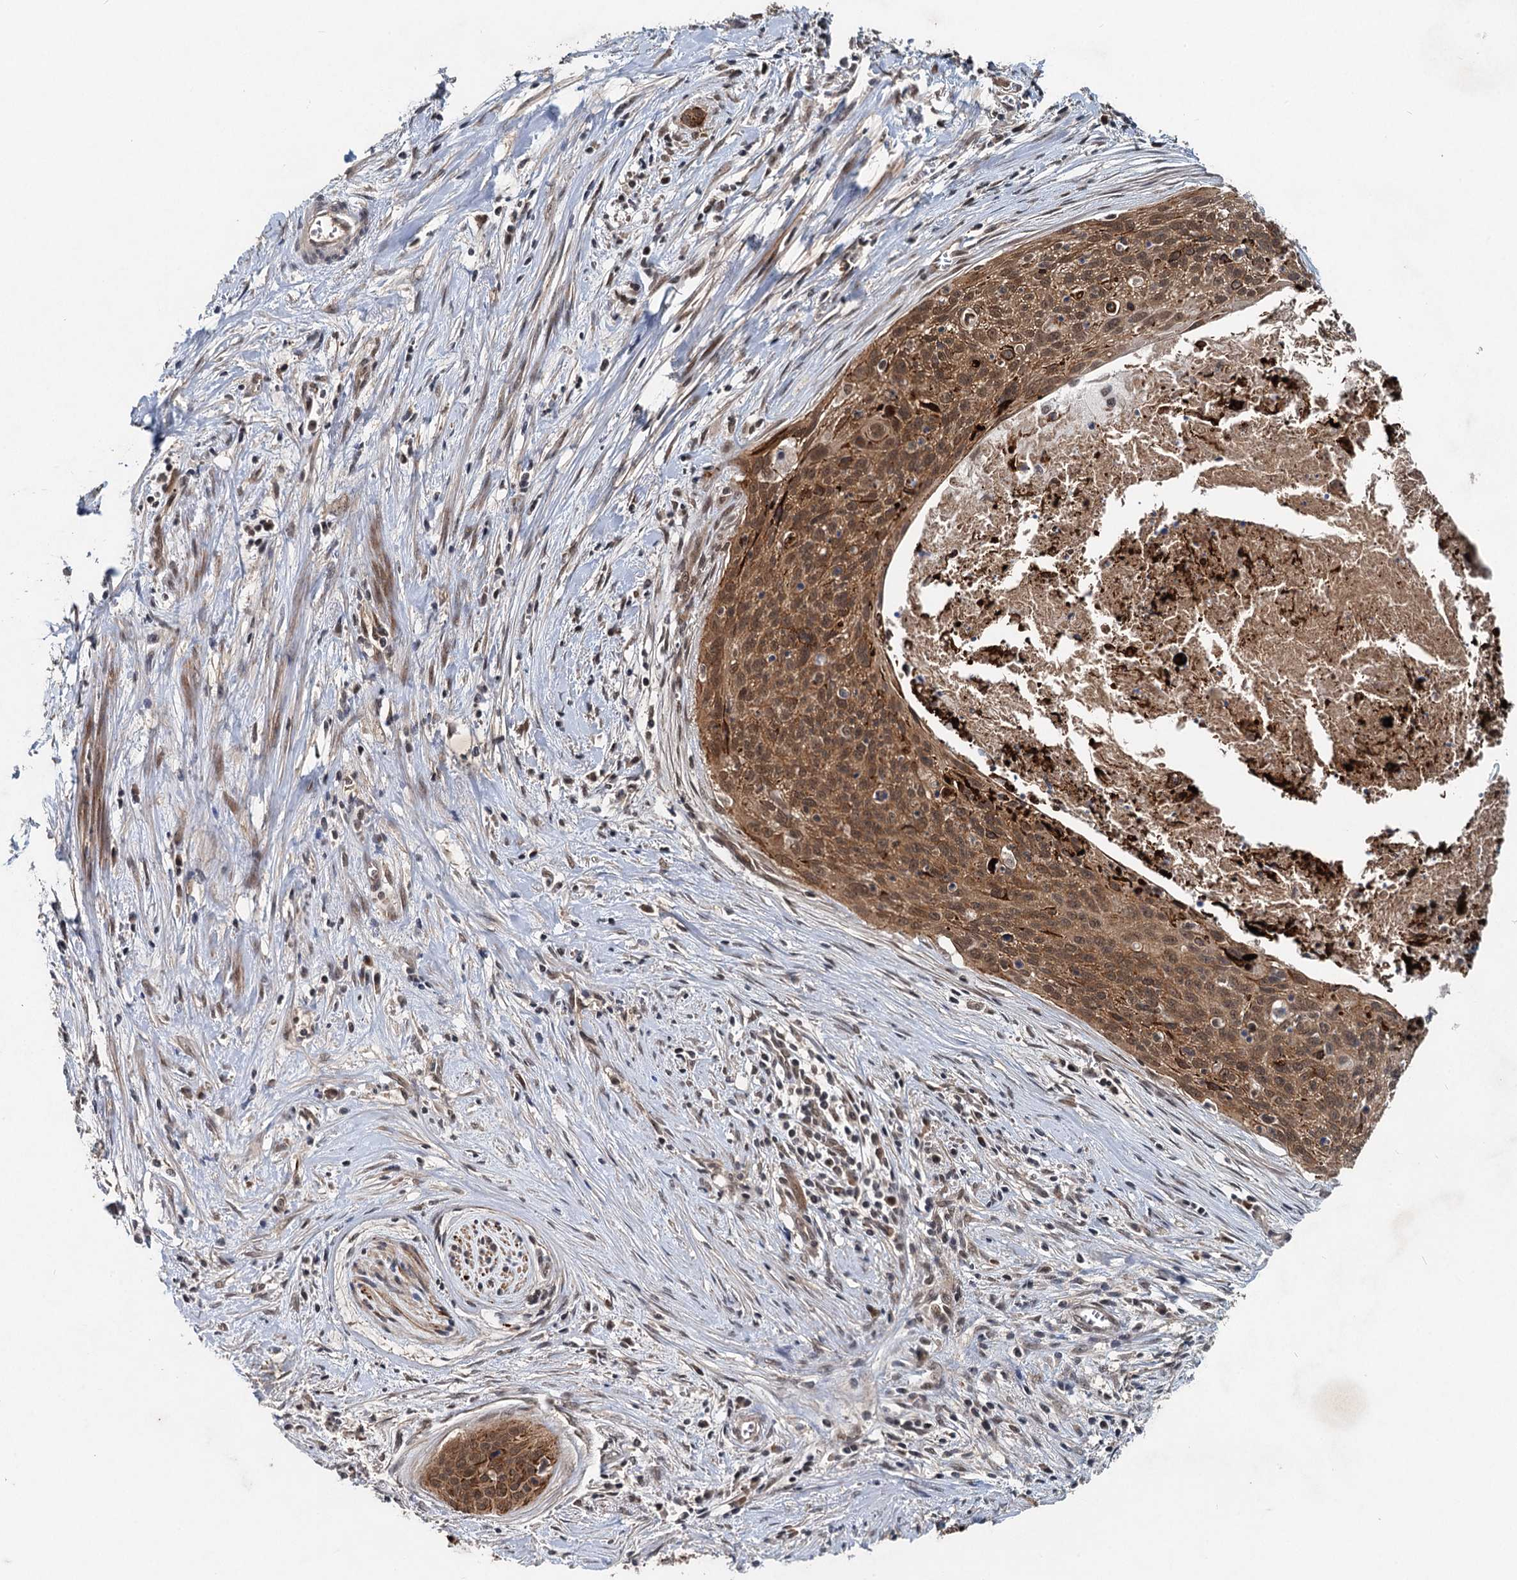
{"staining": {"intensity": "strong", "quantity": ">75%", "location": "cytoplasmic/membranous,nuclear"}, "tissue": "cervical cancer", "cell_type": "Tumor cells", "image_type": "cancer", "snomed": [{"axis": "morphology", "description": "Squamous cell carcinoma, NOS"}, {"axis": "topography", "description": "Cervix"}], "caption": "DAB immunohistochemical staining of squamous cell carcinoma (cervical) shows strong cytoplasmic/membranous and nuclear protein positivity in approximately >75% of tumor cells.", "gene": "RITA1", "patient": {"sex": "female", "age": 55}}